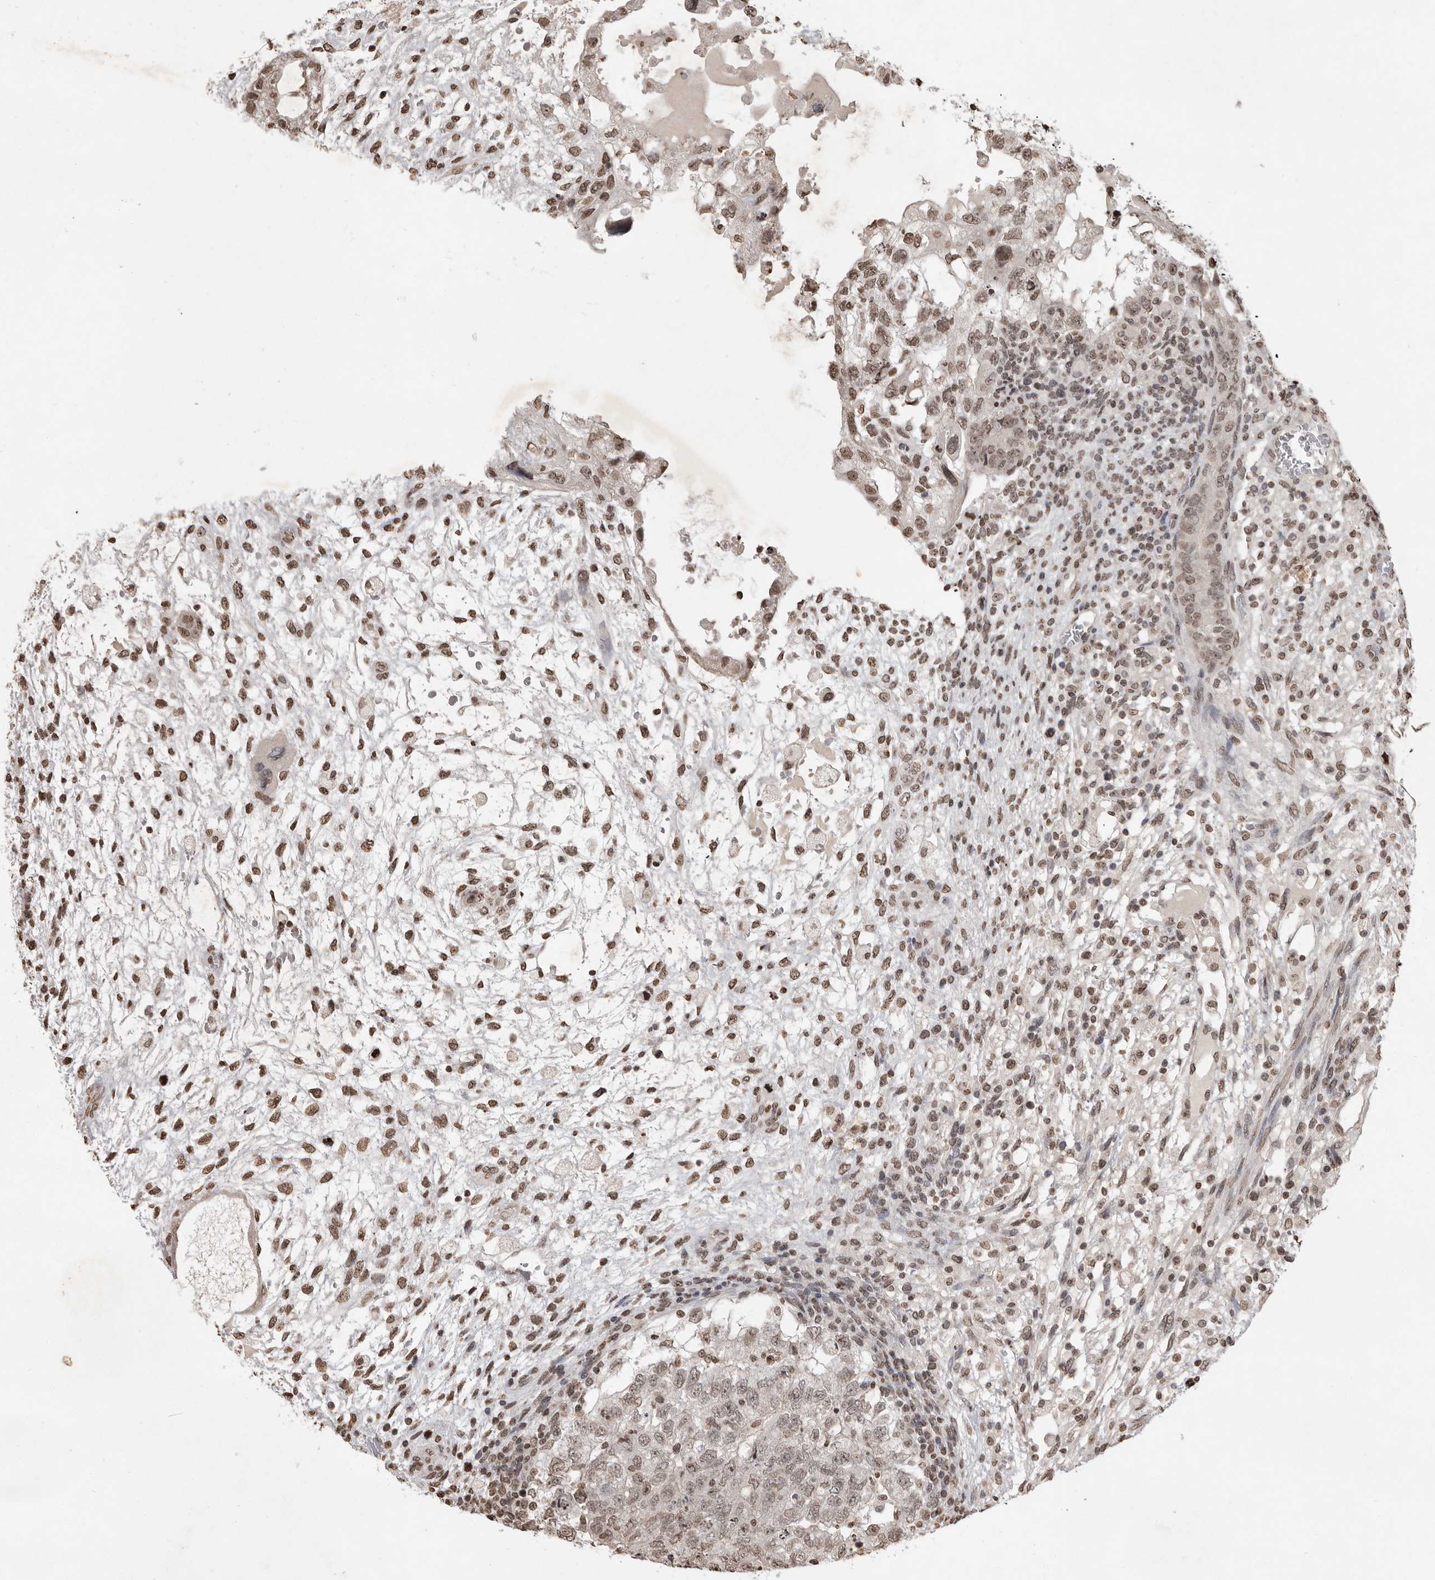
{"staining": {"intensity": "weak", "quantity": ">75%", "location": "nuclear"}, "tissue": "testis cancer", "cell_type": "Tumor cells", "image_type": "cancer", "snomed": [{"axis": "morphology", "description": "Carcinoma, Embryonal, NOS"}, {"axis": "topography", "description": "Testis"}], "caption": "Immunohistochemical staining of human embryonal carcinoma (testis) shows weak nuclear protein positivity in approximately >75% of tumor cells.", "gene": "WDR45", "patient": {"sex": "male", "age": 36}}